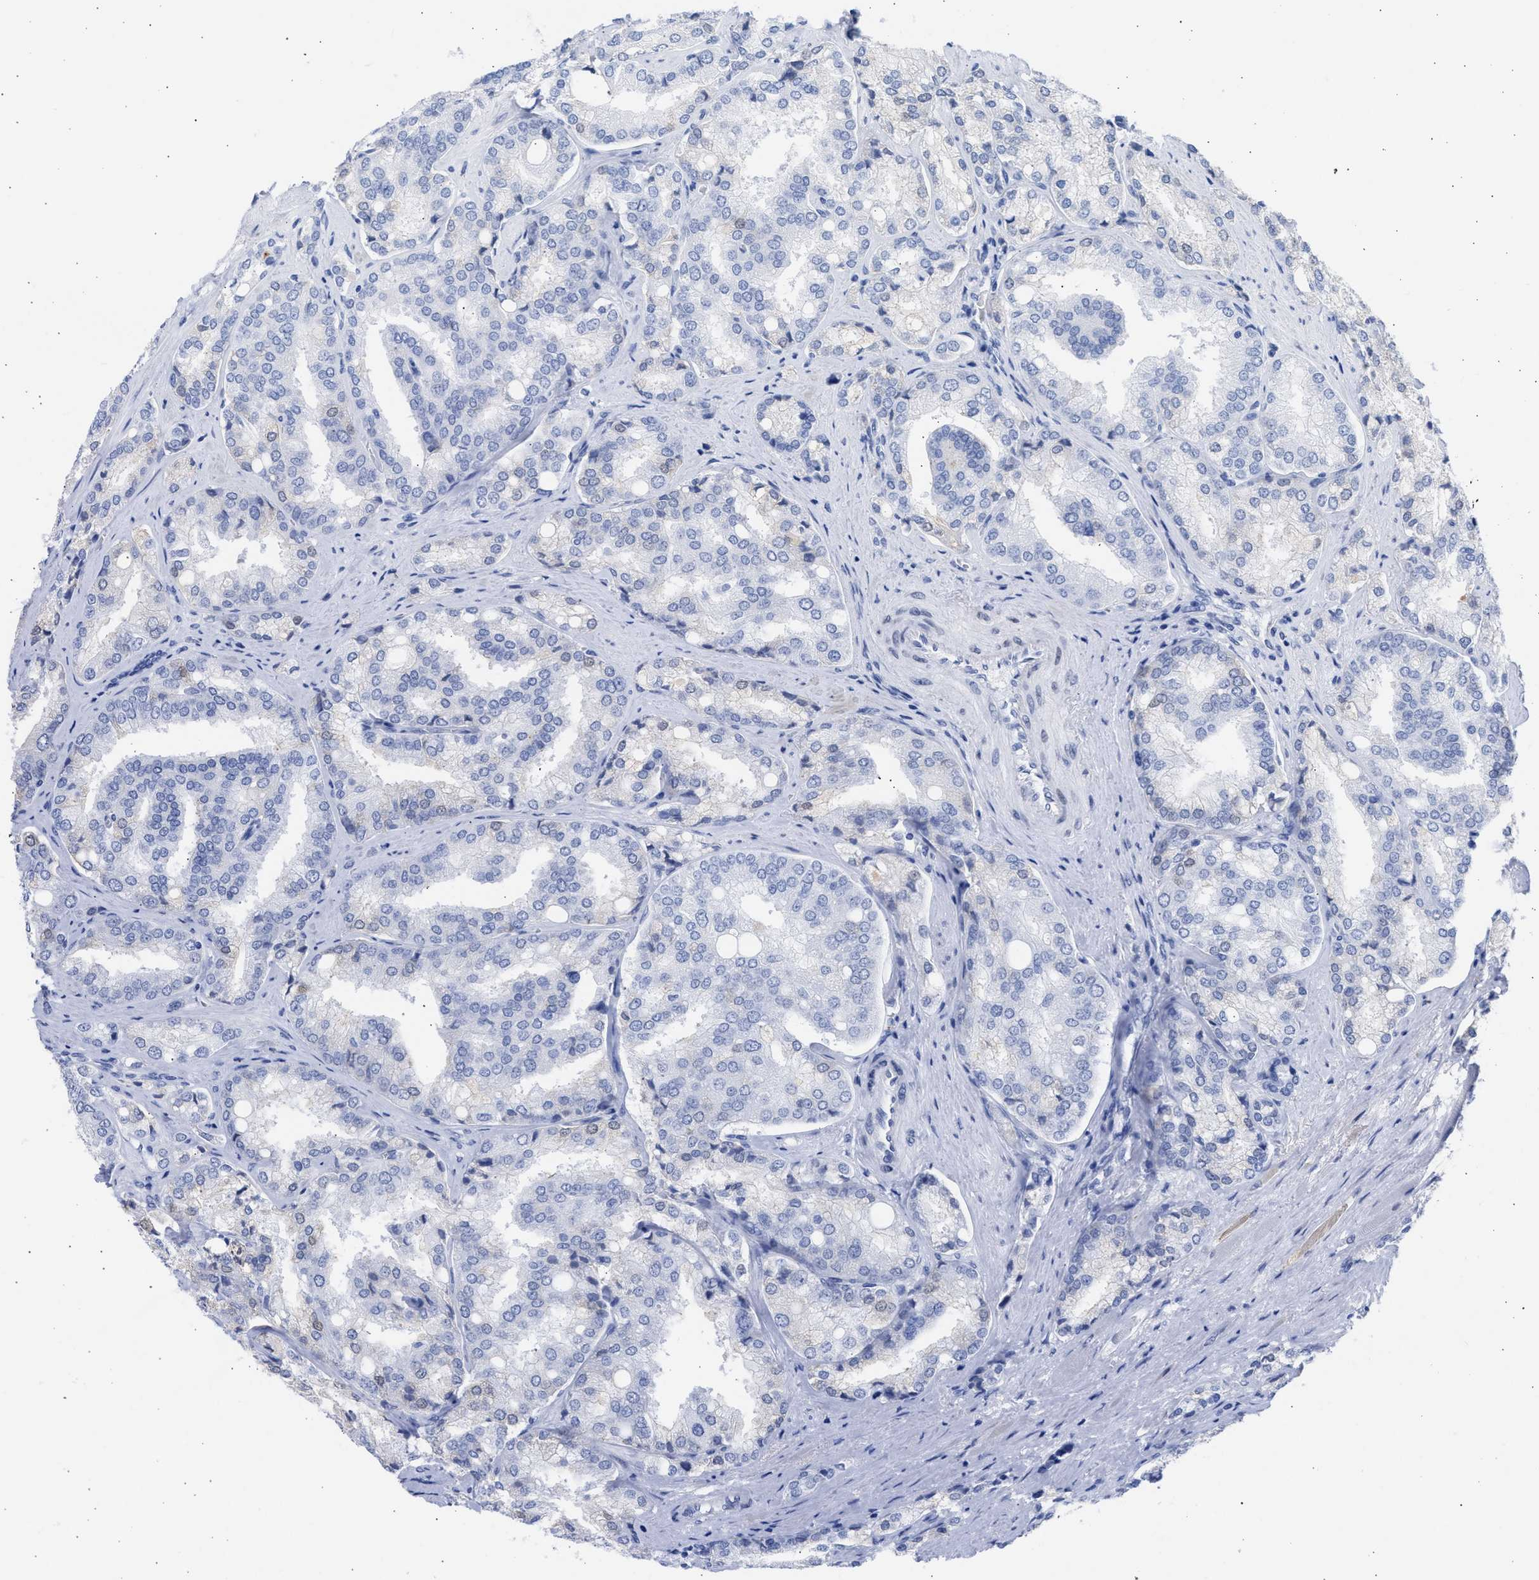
{"staining": {"intensity": "negative", "quantity": "none", "location": "none"}, "tissue": "prostate cancer", "cell_type": "Tumor cells", "image_type": "cancer", "snomed": [{"axis": "morphology", "description": "Adenocarcinoma, High grade"}, {"axis": "topography", "description": "Prostate"}], "caption": "The histopathology image exhibits no staining of tumor cells in prostate high-grade adenocarcinoma.", "gene": "RSPH1", "patient": {"sex": "male", "age": 50}}